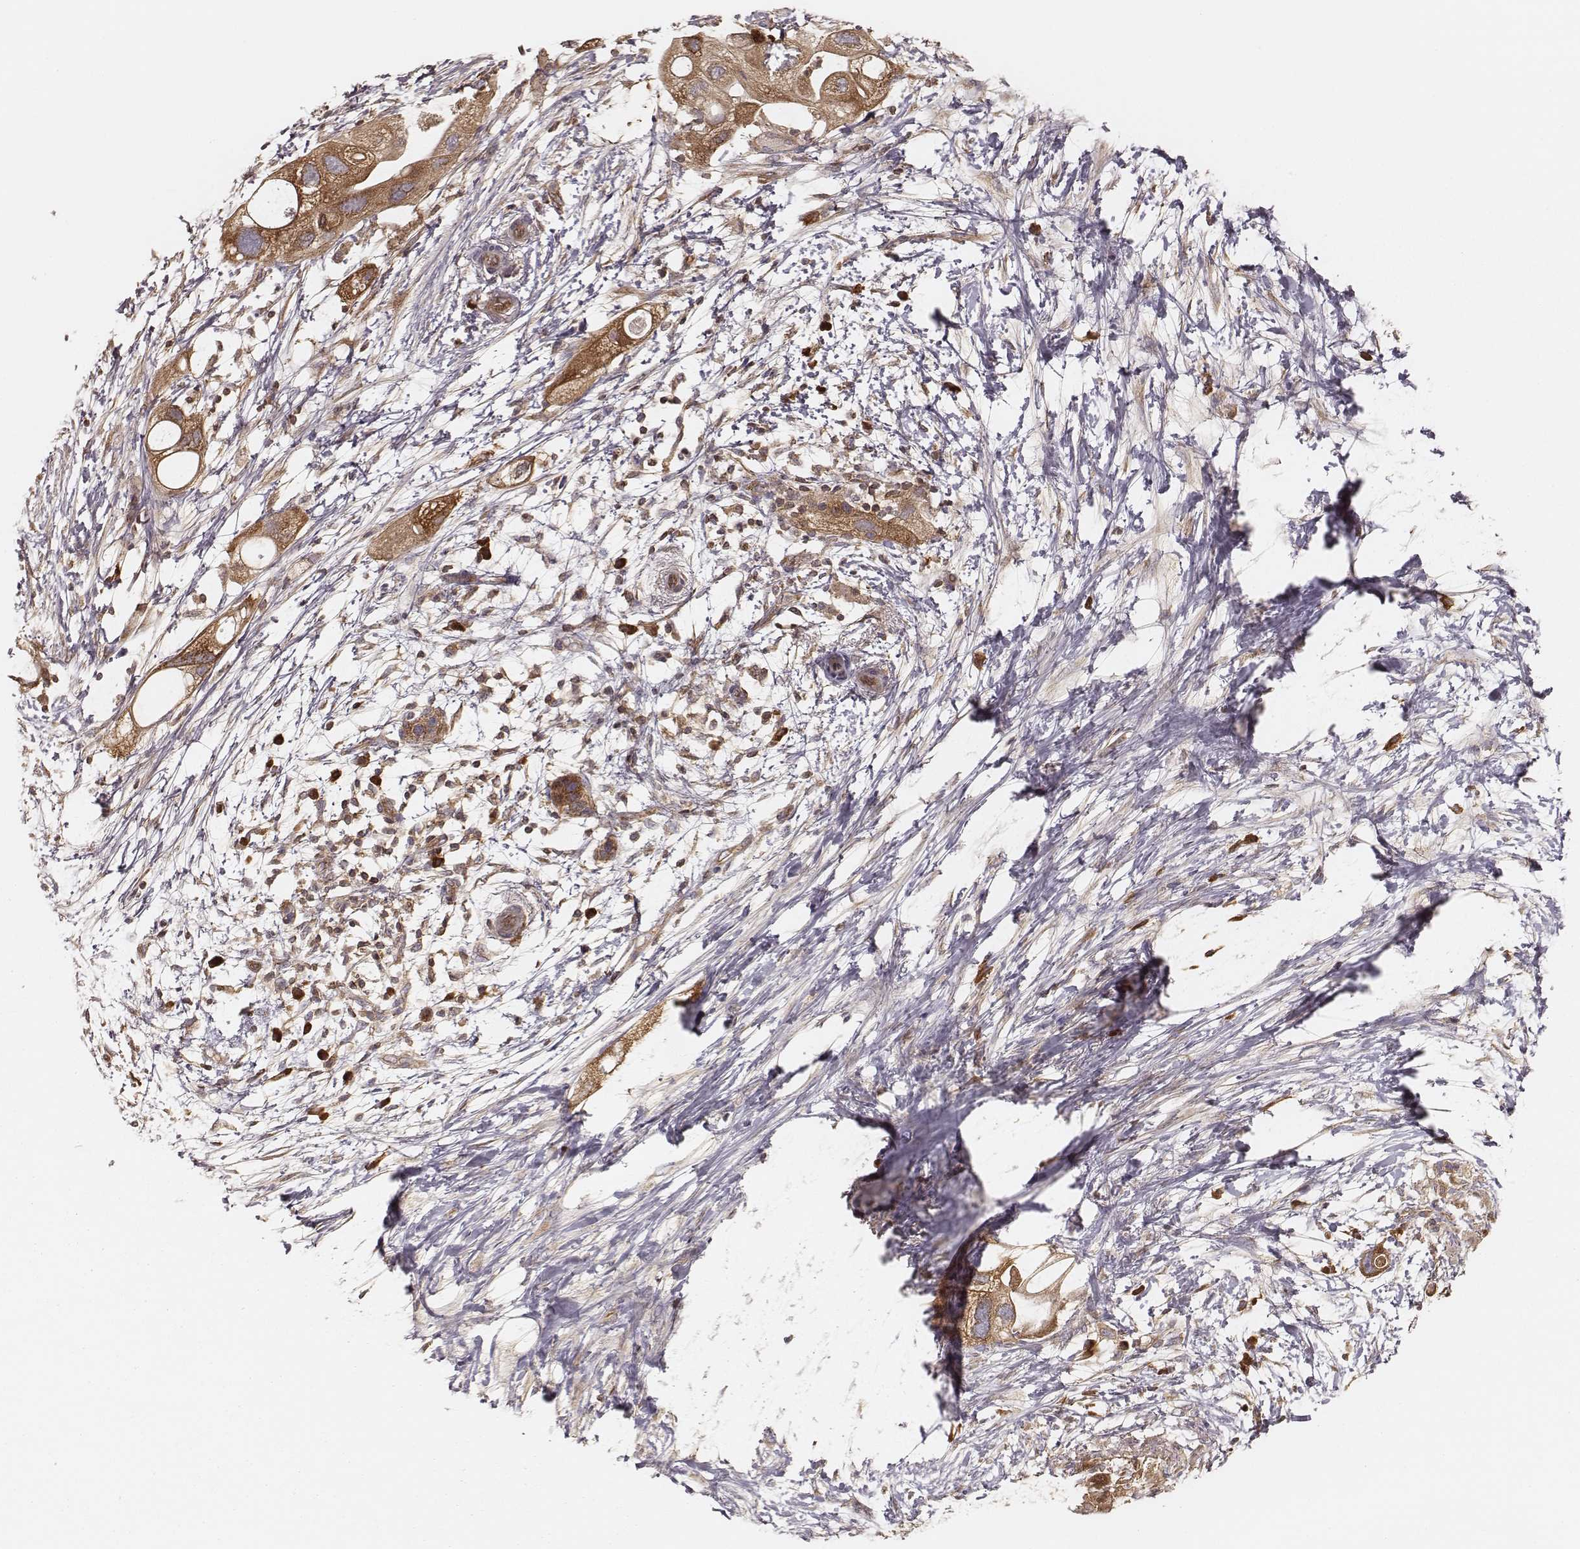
{"staining": {"intensity": "strong", "quantity": ">75%", "location": "cytoplasmic/membranous"}, "tissue": "pancreatic cancer", "cell_type": "Tumor cells", "image_type": "cancer", "snomed": [{"axis": "morphology", "description": "Adenocarcinoma, NOS"}, {"axis": "topography", "description": "Pancreas"}], "caption": "Pancreatic cancer stained for a protein displays strong cytoplasmic/membranous positivity in tumor cells.", "gene": "CARS1", "patient": {"sex": "female", "age": 72}}